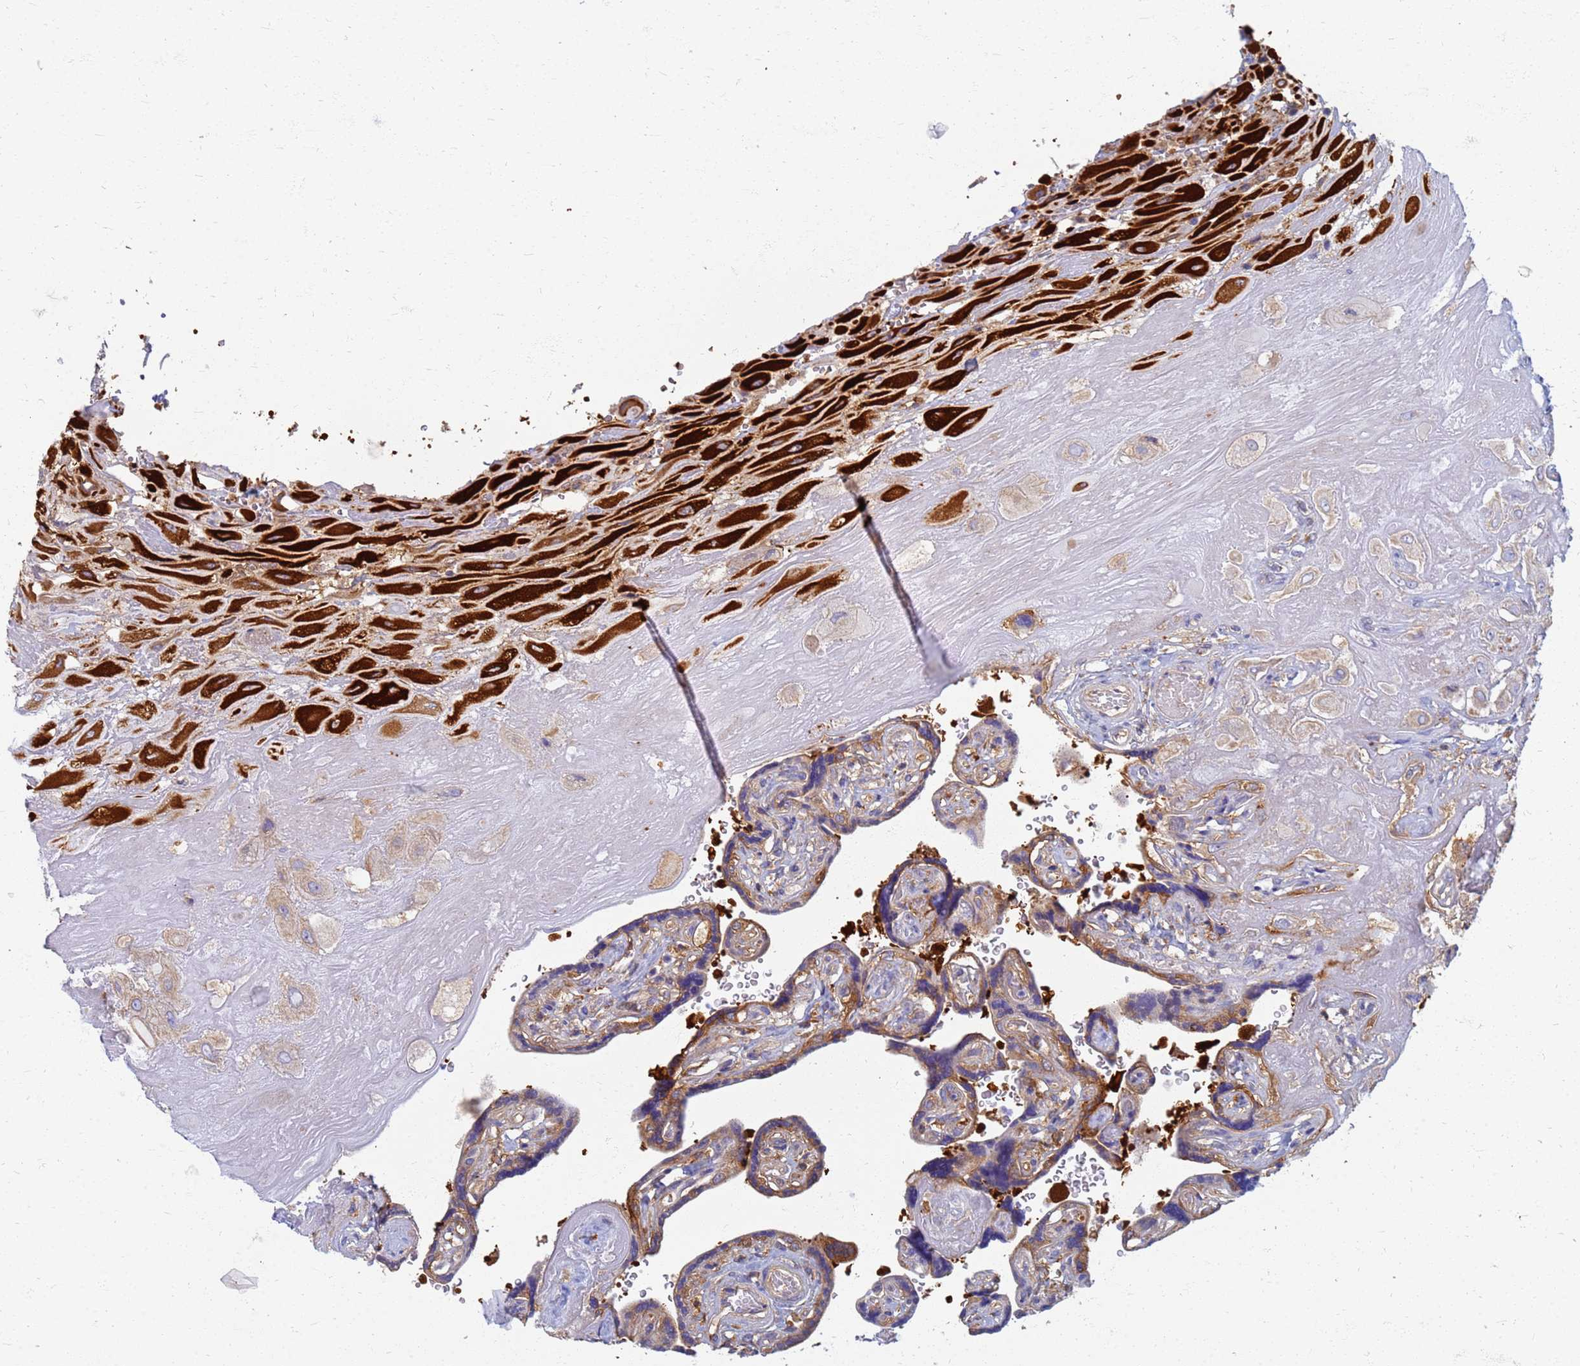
{"staining": {"intensity": "strong", "quantity": ">75%", "location": "cytoplasmic/membranous"}, "tissue": "placenta", "cell_type": "Decidual cells", "image_type": "normal", "snomed": [{"axis": "morphology", "description": "Normal tissue, NOS"}, {"axis": "topography", "description": "Placenta"}], "caption": "A brown stain highlights strong cytoplasmic/membranous expression of a protein in decidual cells of normal human placenta.", "gene": "EEA1", "patient": {"sex": "female", "age": 32}}